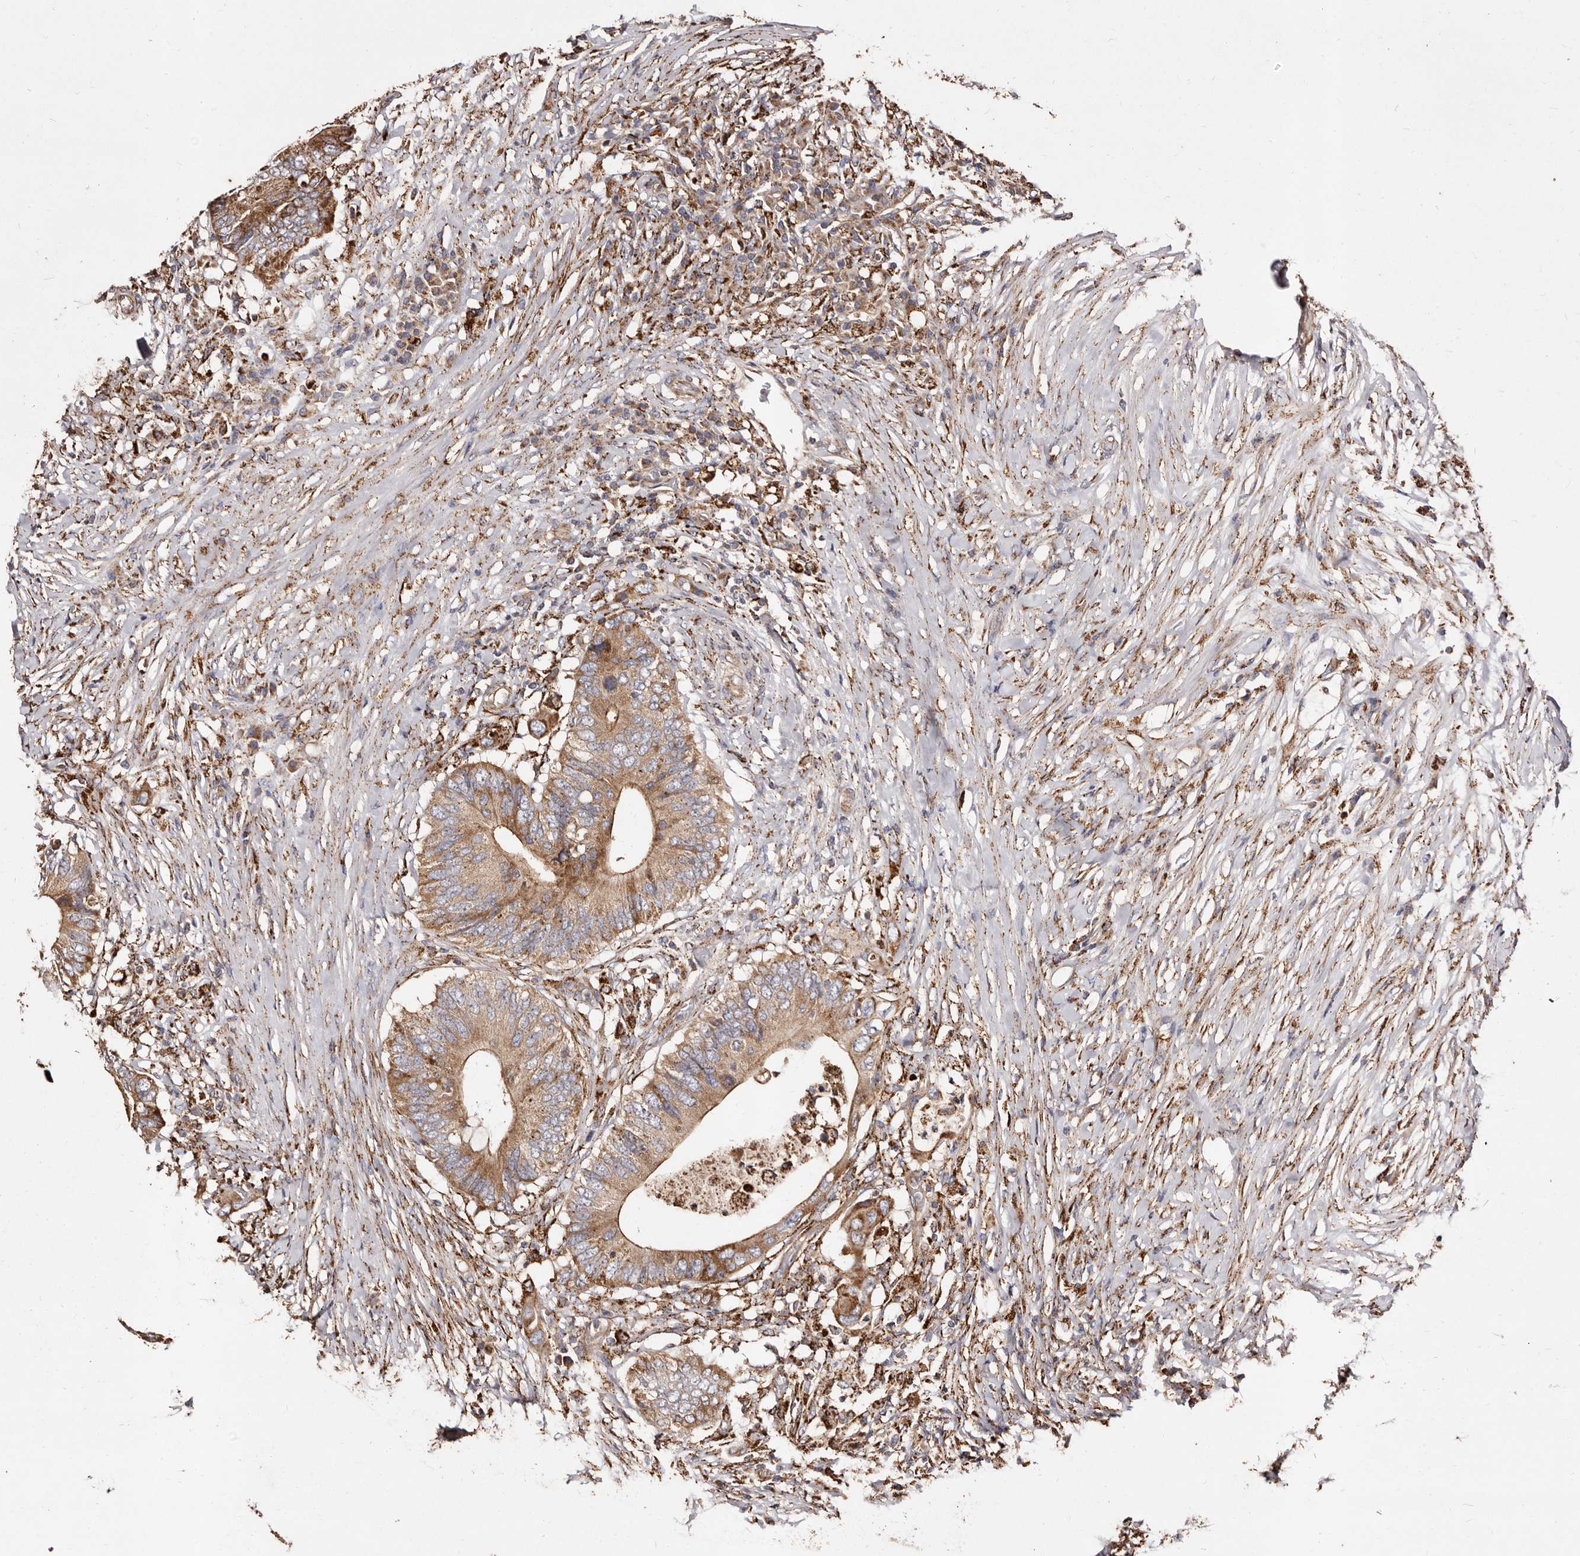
{"staining": {"intensity": "moderate", "quantity": ">75%", "location": "cytoplasmic/membranous"}, "tissue": "colorectal cancer", "cell_type": "Tumor cells", "image_type": "cancer", "snomed": [{"axis": "morphology", "description": "Adenocarcinoma, NOS"}, {"axis": "topography", "description": "Colon"}], "caption": "Protein analysis of colorectal cancer tissue exhibits moderate cytoplasmic/membranous staining in about >75% of tumor cells.", "gene": "LUZP1", "patient": {"sex": "male", "age": 71}}